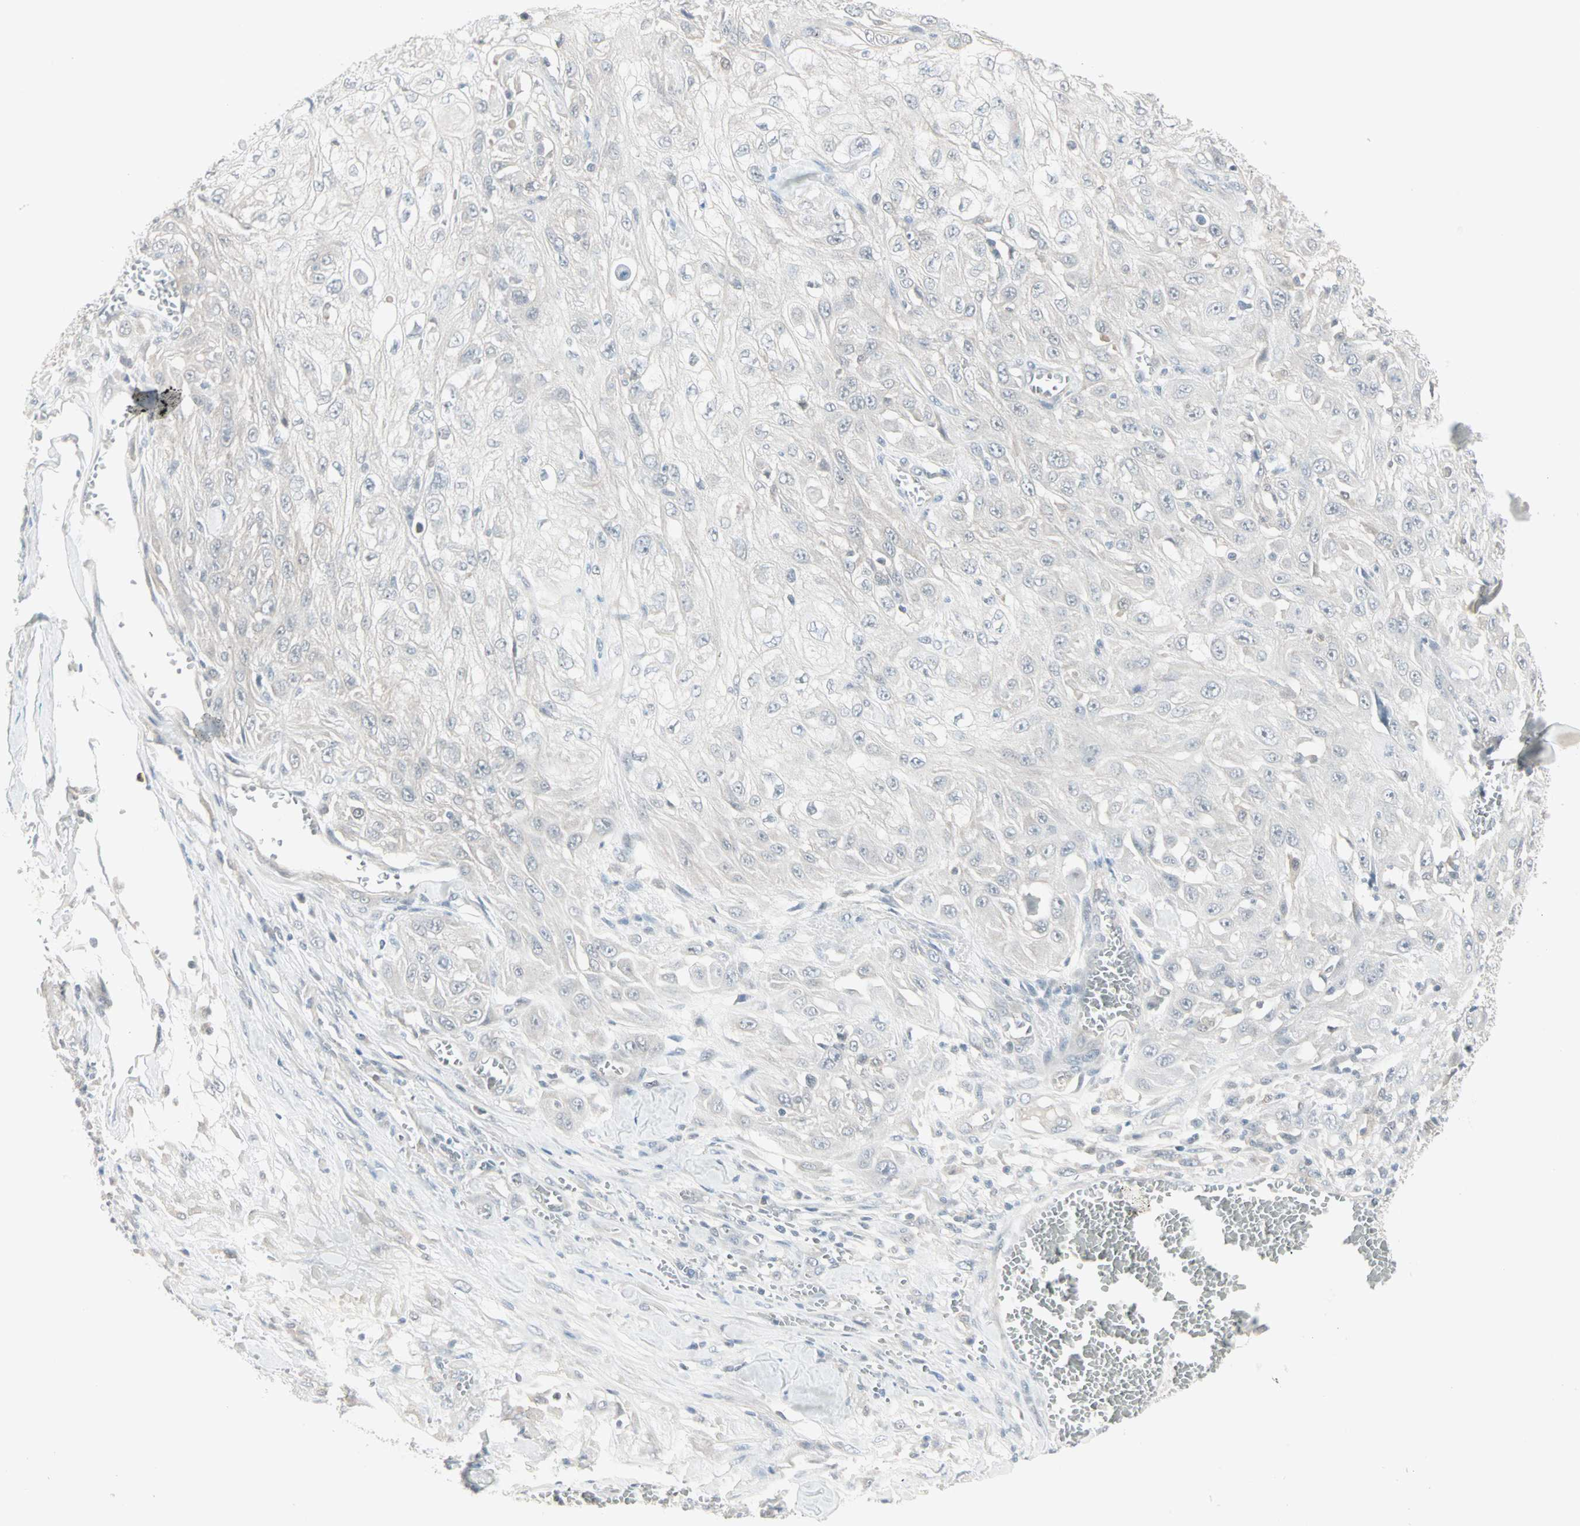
{"staining": {"intensity": "negative", "quantity": "none", "location": "none"}, "tissue": "skin cancer", "cell_type": "Tumor cells", "image_type": "cancer", "snomed": [{"axis": "morphology", "description": "Squamous cell carcinoma, NOS"}, {"axis": "morphology", "description": "Squamous cell carcinoma, metastatic, NOS"}, {"axis": "topography", "description": "Skin"}, {"axis": "topography", "description": "Lymph node"}], "caption": "Histopathology image shows no significant protein positivity in tumor cells of metastatic squamous cell carcinoma (skin).", "gene": "PTPA", "patient": {"sex": "male", "age": 75}}